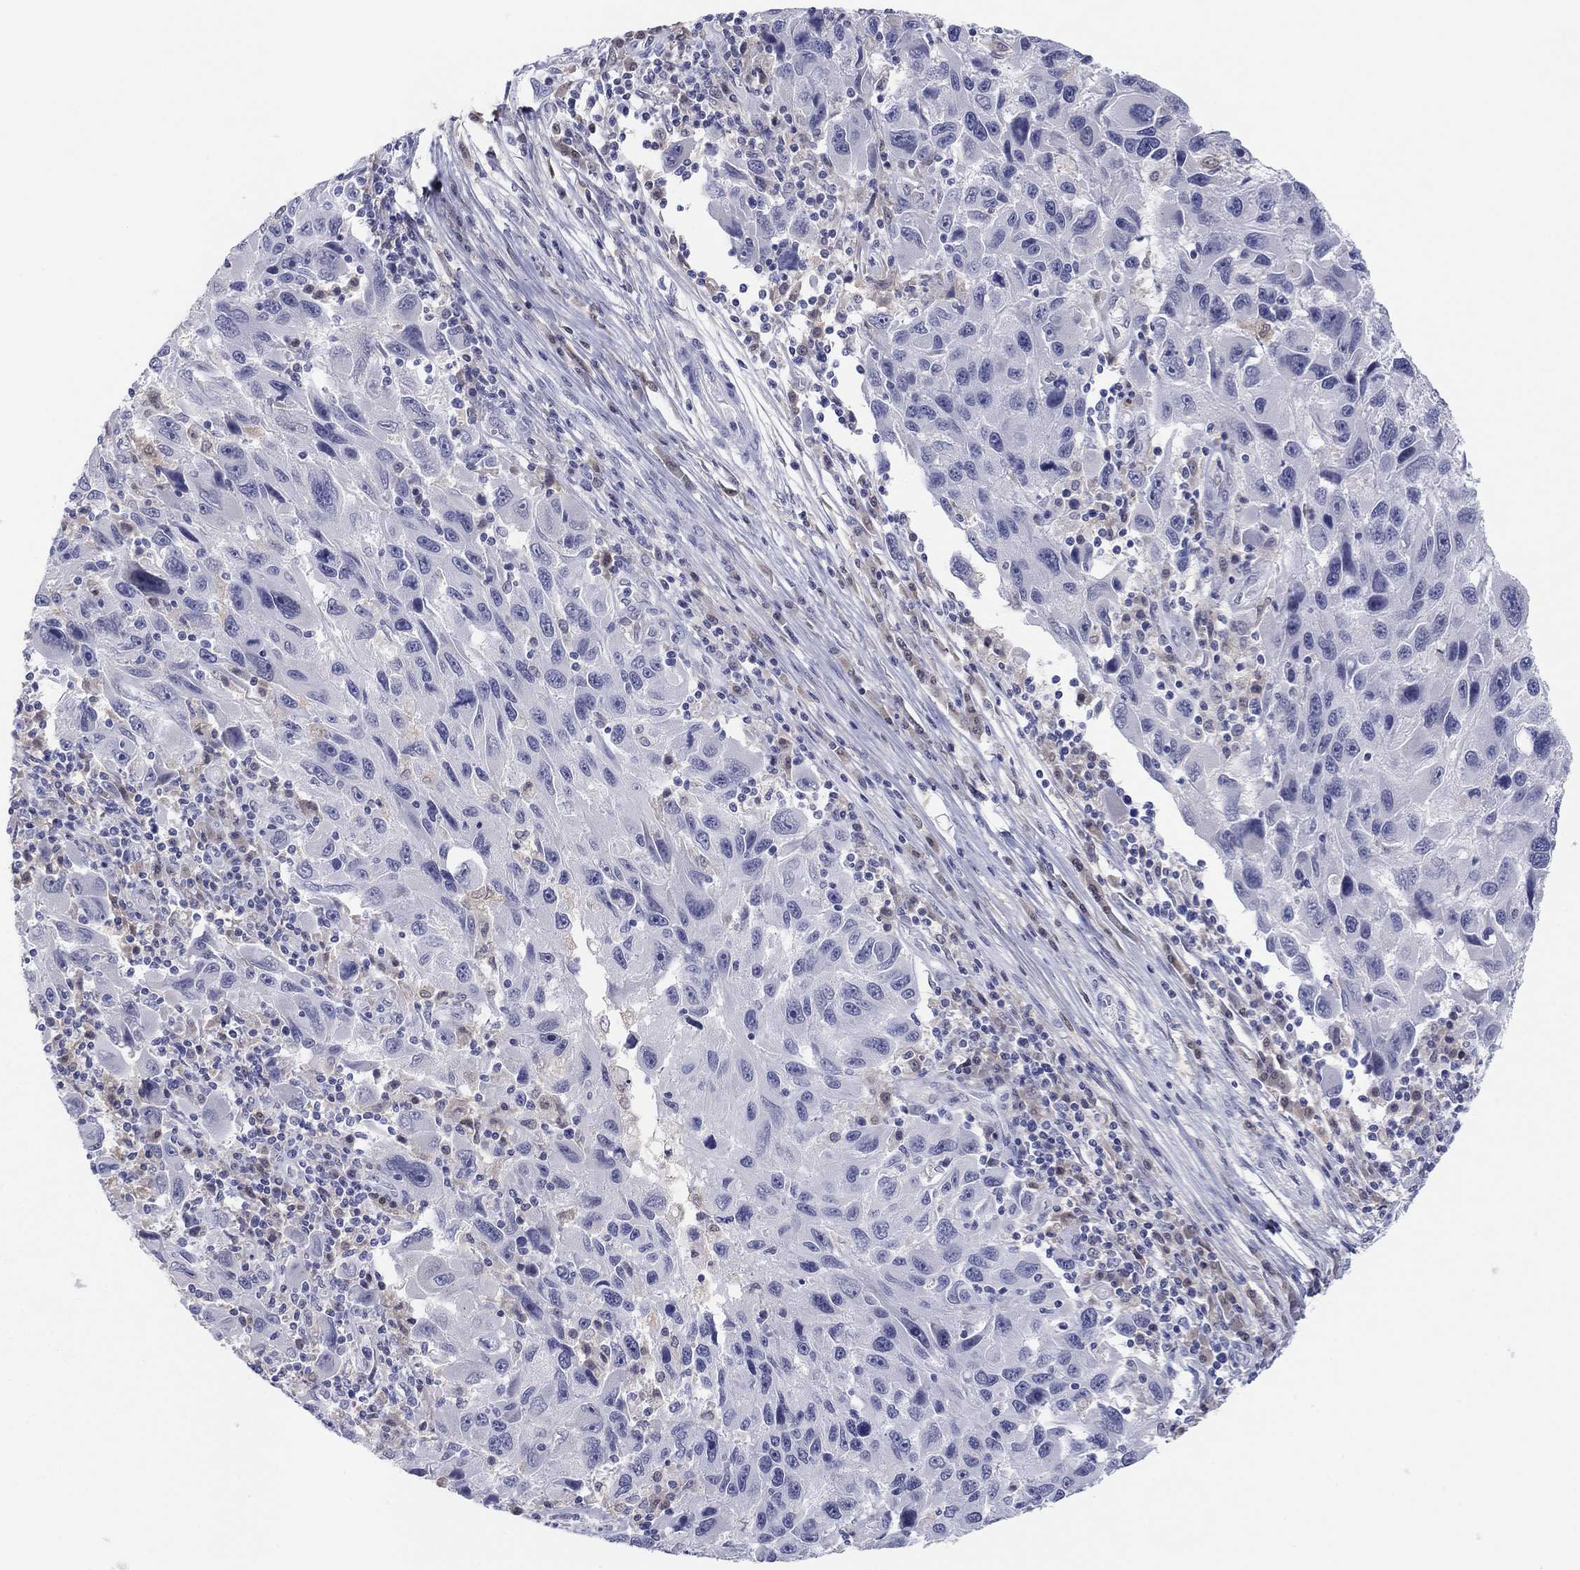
{"staining": {"intensity": "negative", "quantity": "none", "location": "none"}, "tissue": "melanoma", "cell_type": "Tumor cells", "image_type": "cancer", "snomed": [{"axis": "morphology", "description": "Malignant melanoma, NOS"}, {"axis": "topography", "description": "Skin"}], "caption": "IHC photomicrograph of human melanoma stained for a protein (brown), which demonstrates no positivity in tumor cells. The staining was performed using DAB to visualize the protein expression in brown, while the nuclei were stained in blue with hematoxylin (Magnification: 20x).", "gene": "PDXK", "patient": {"sex": "male", "age": 53}}